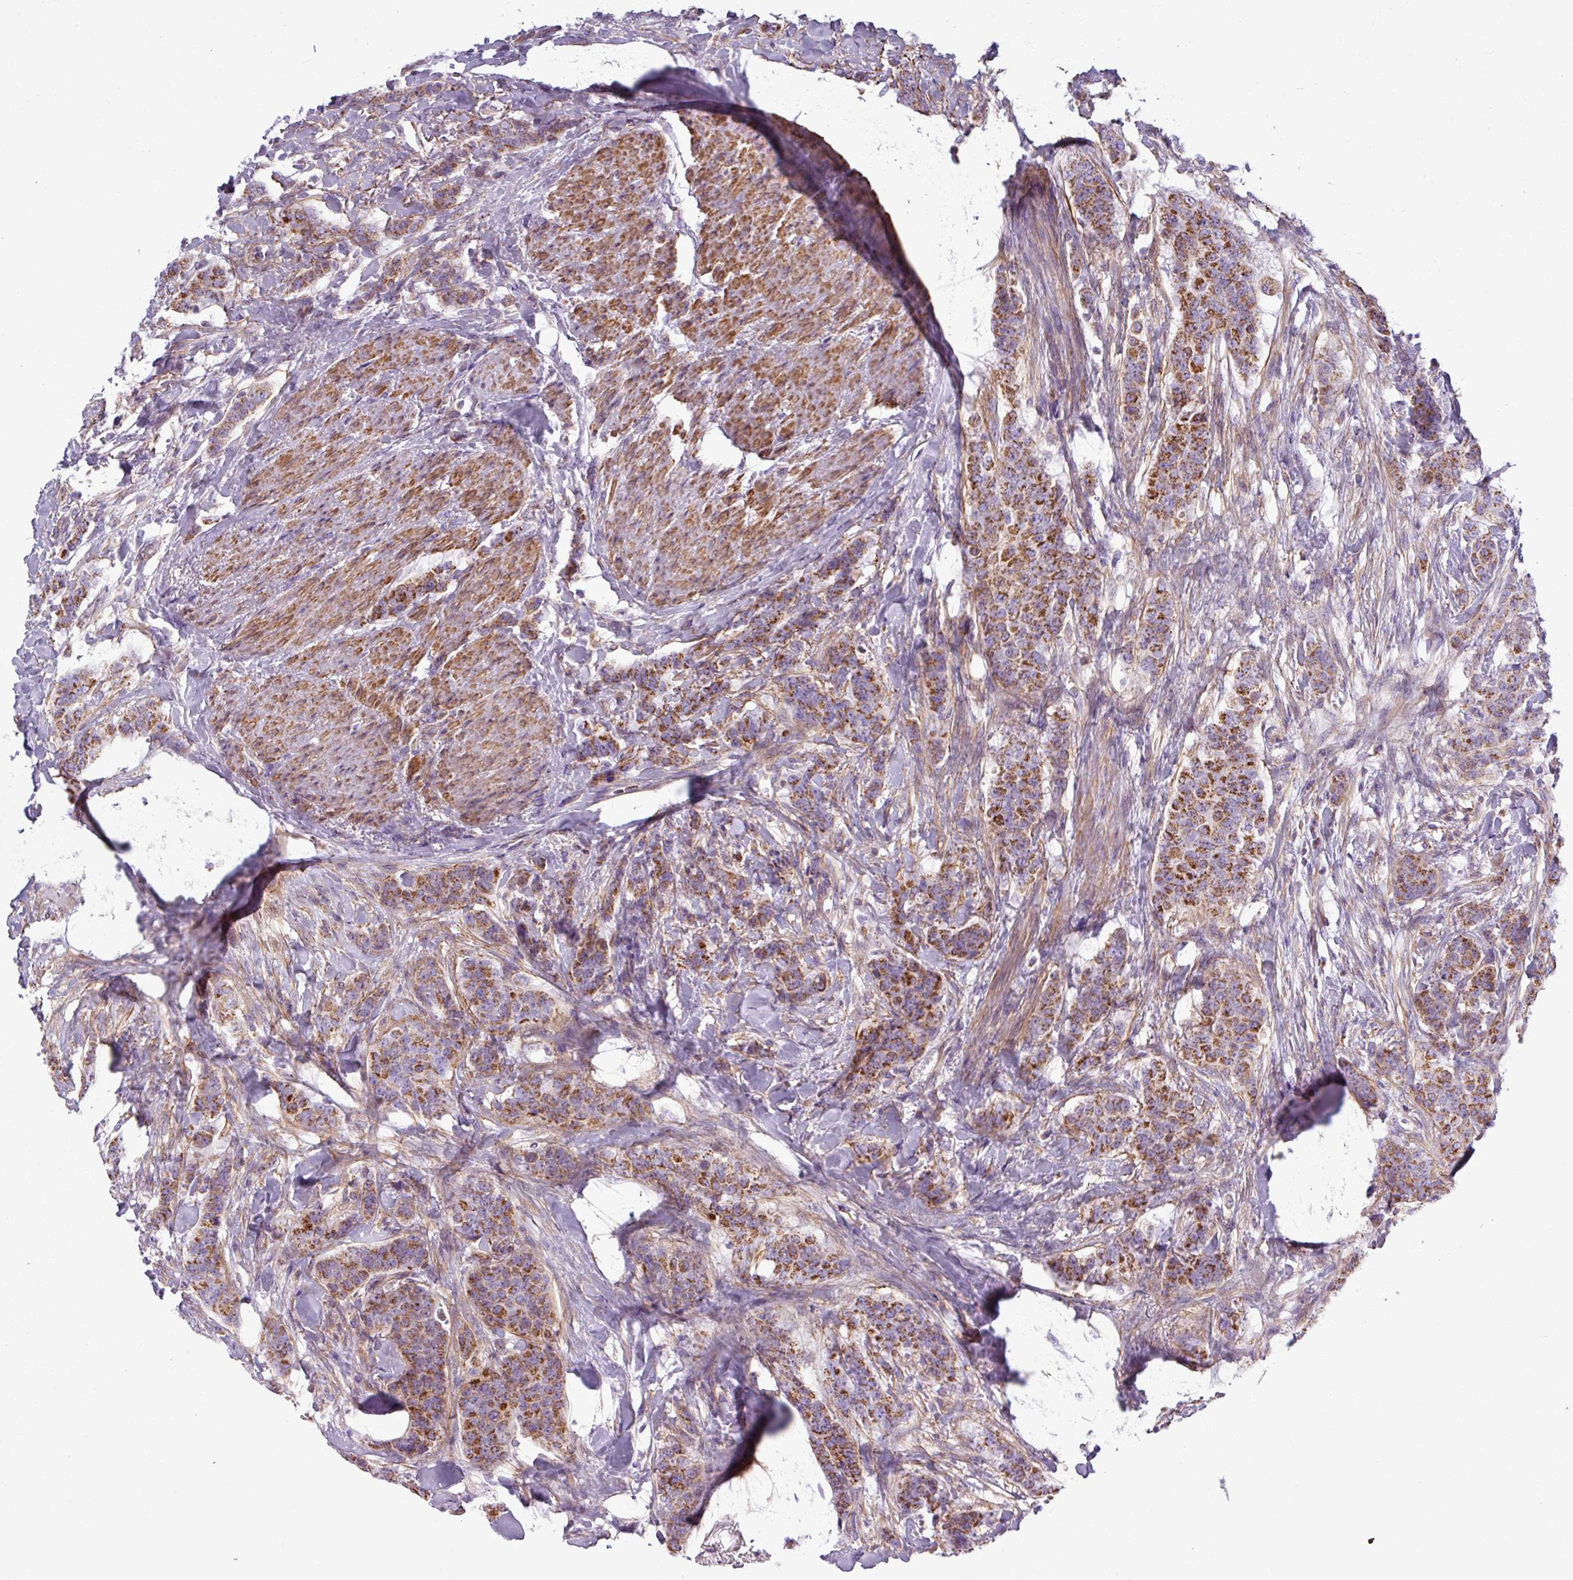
{"staining": {"intensity": "moderate", "quantity": ">75%", "location": "cytoplasmic/membranous"}, "tissue": "breast cancer", "cell_type": "Tumor cells", "image_type": "cancer", "snomed": [{"axis": "morphology", "description": "Duct carcinoma"}, {"axis": "topography", "description": "Breast"}], "caption": "Immunohistochemistry staining of breast cancer (intraductal carcinoma), which reveals medium levels of moderate cytoplasmic/membranous staining in about >75% of tumor cells indicating moderate cytoplasmic/membranous protein positivity. The staining was performed using DAB (3,3'-diaminobenzidine) (brown) for protein detection and nuclei were counterstained in hematoxylin (blue).", "gene": "BTN2A2", "patient": {"sex": "female", "age": 40}}